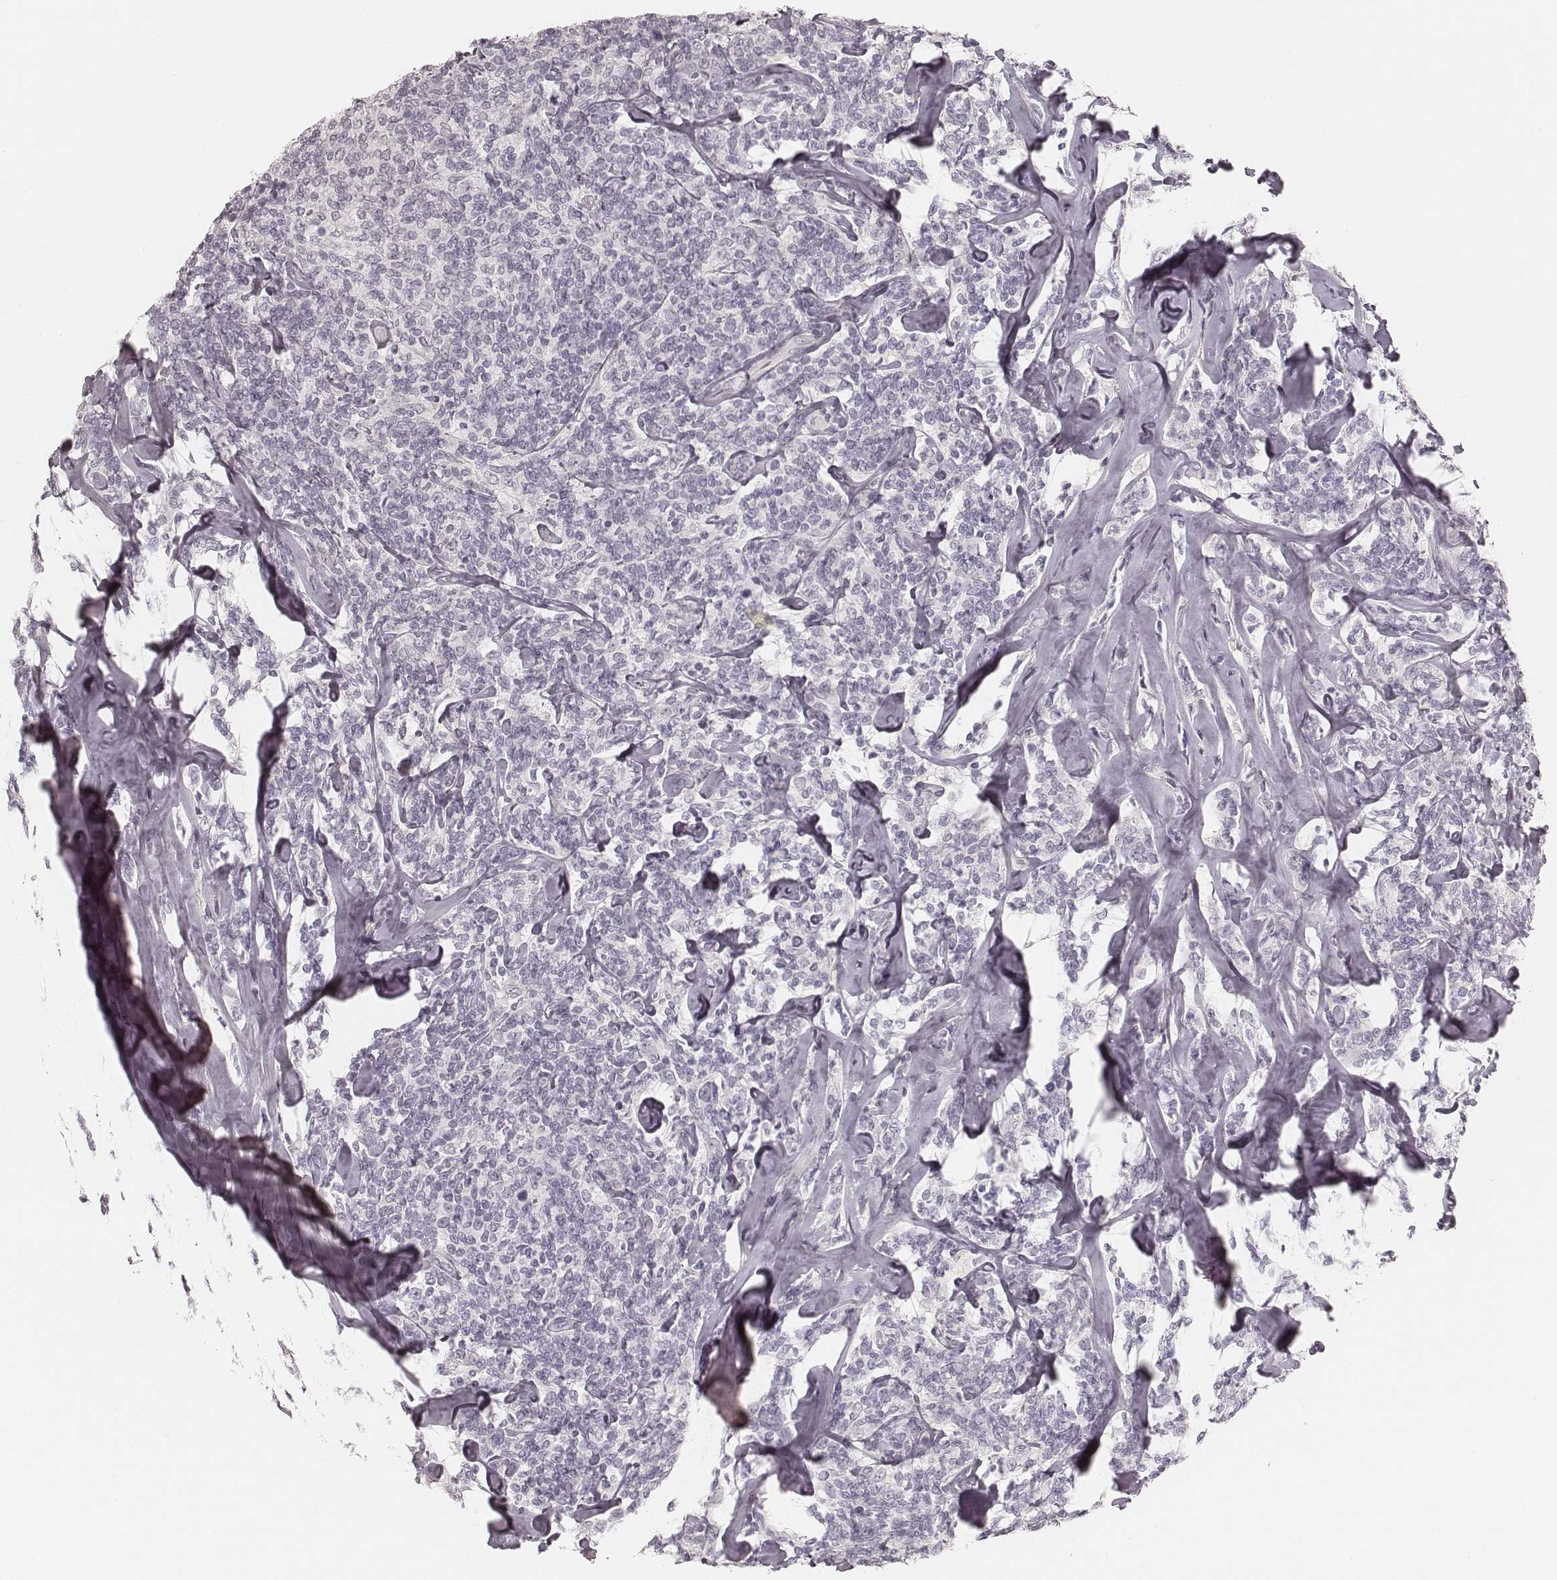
{"staining": {"intensity": "negative", "quantity": "none", "location": "none"}, "tissue": "lymphoma", "cell_type": "Tumor cells", "image_type": "cancer", "snomed": [{"axis": "morphology", "description": "Malignant lymphoma, non-Hodgkin's type, Low grade"}, {"axis": "topography", "description": "Lymph node"}], "caption": "The micrograph reveals no significant staining in tumor cells of lymphoma.", "gene": "SPATA24", "patient": {"sex": "female", "age": 56}}